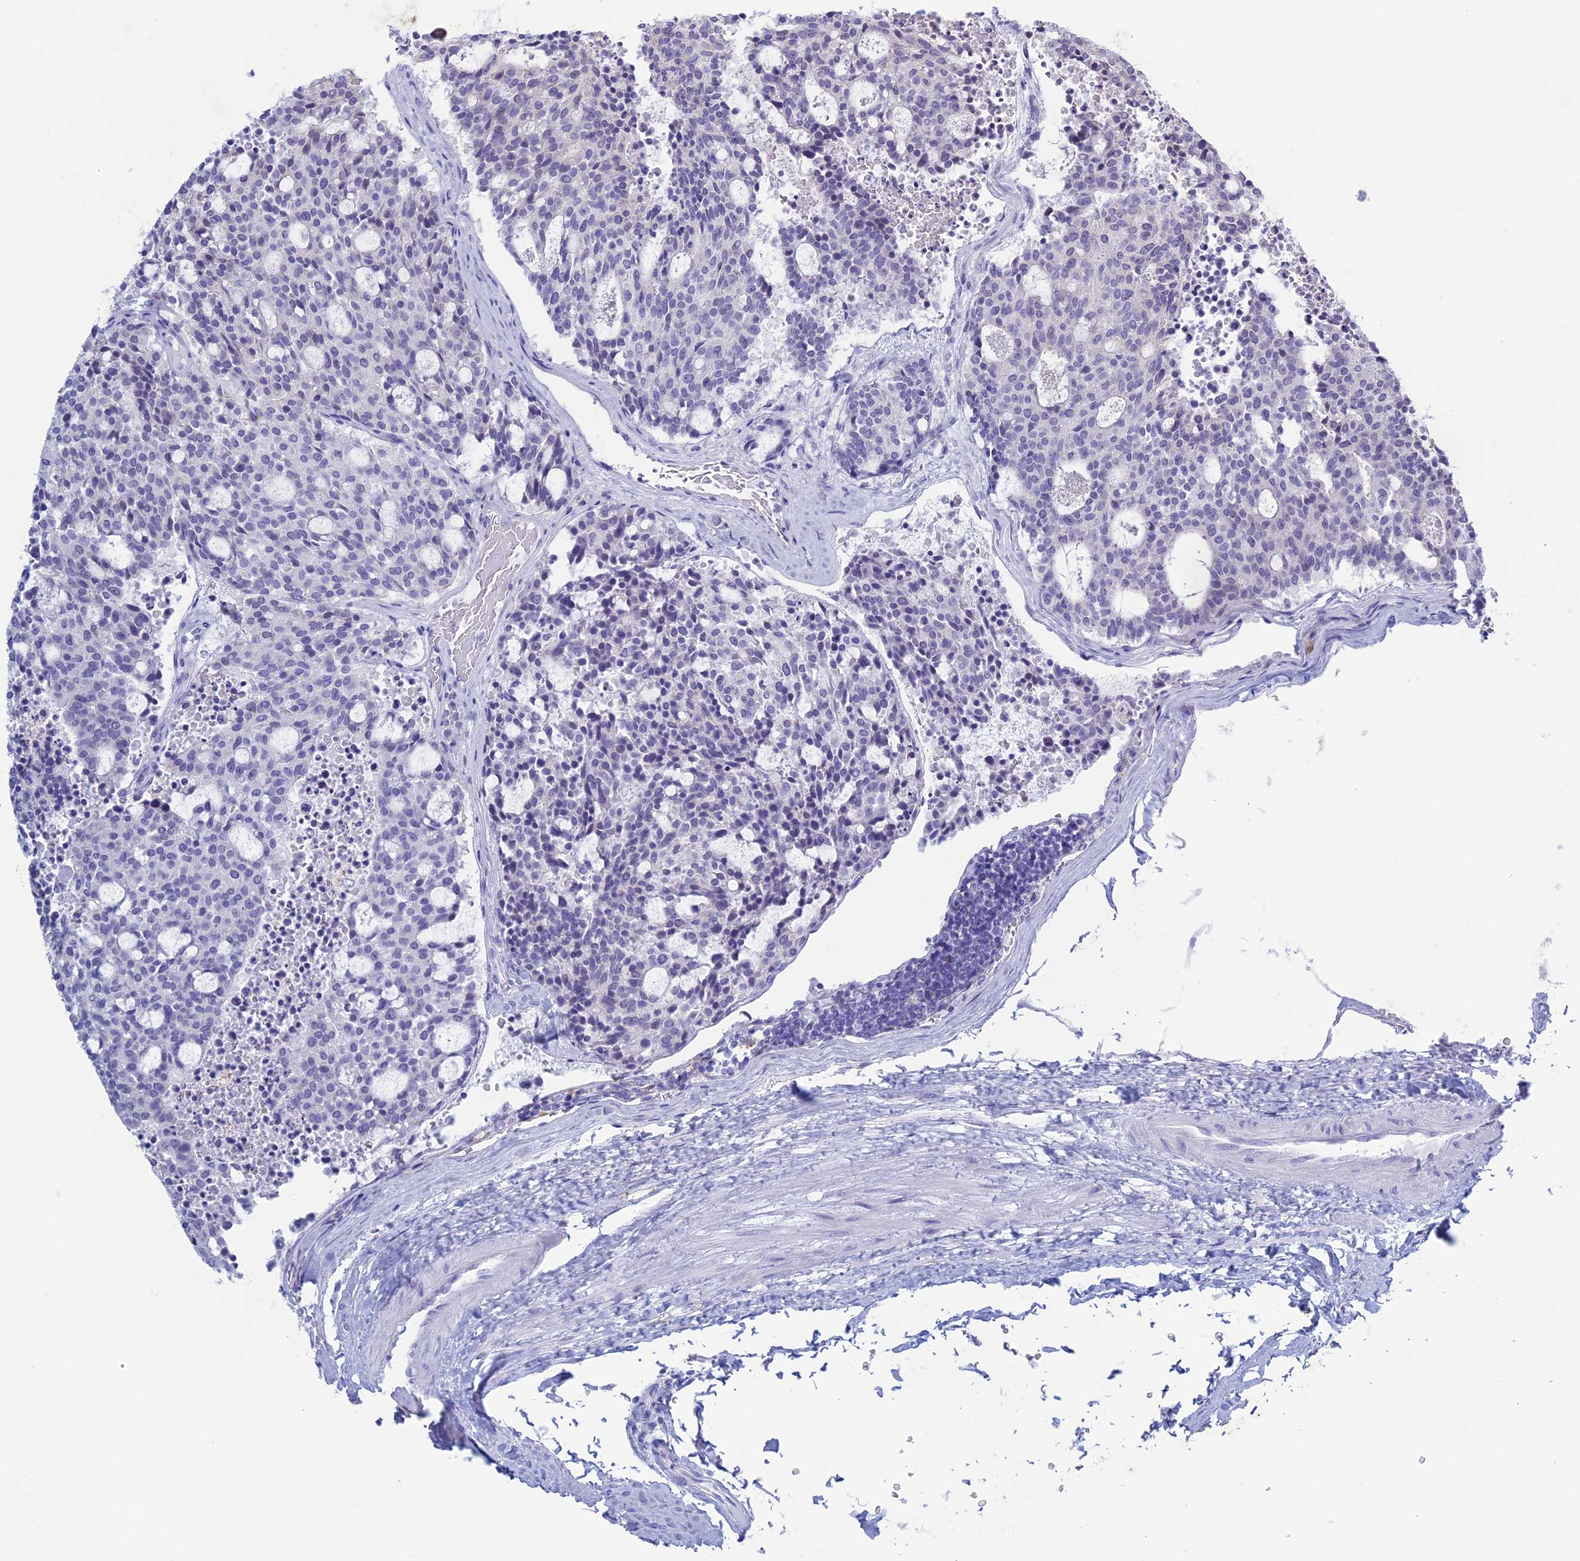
{"staining": {"intensity": "negative", "quantity": "none", "location": "none"}, "tissue": "carcinoid", "cell_type": "Tumor cells", "image_type": "cancer", "snomed": [{"axis": "morphology", "description": "Carcinoid, malignant, NOS"}, {"axis": "topography", "description": "Pancreas"}], "caption": "The image displays no staining of tumor cells in carcinoid. The staining is performed using DAB brown chromogen with nuclei counter-stained in using hematoxylin.", "gene": "LHFPL2", "patient": {"sex": "female", "age": 54}}